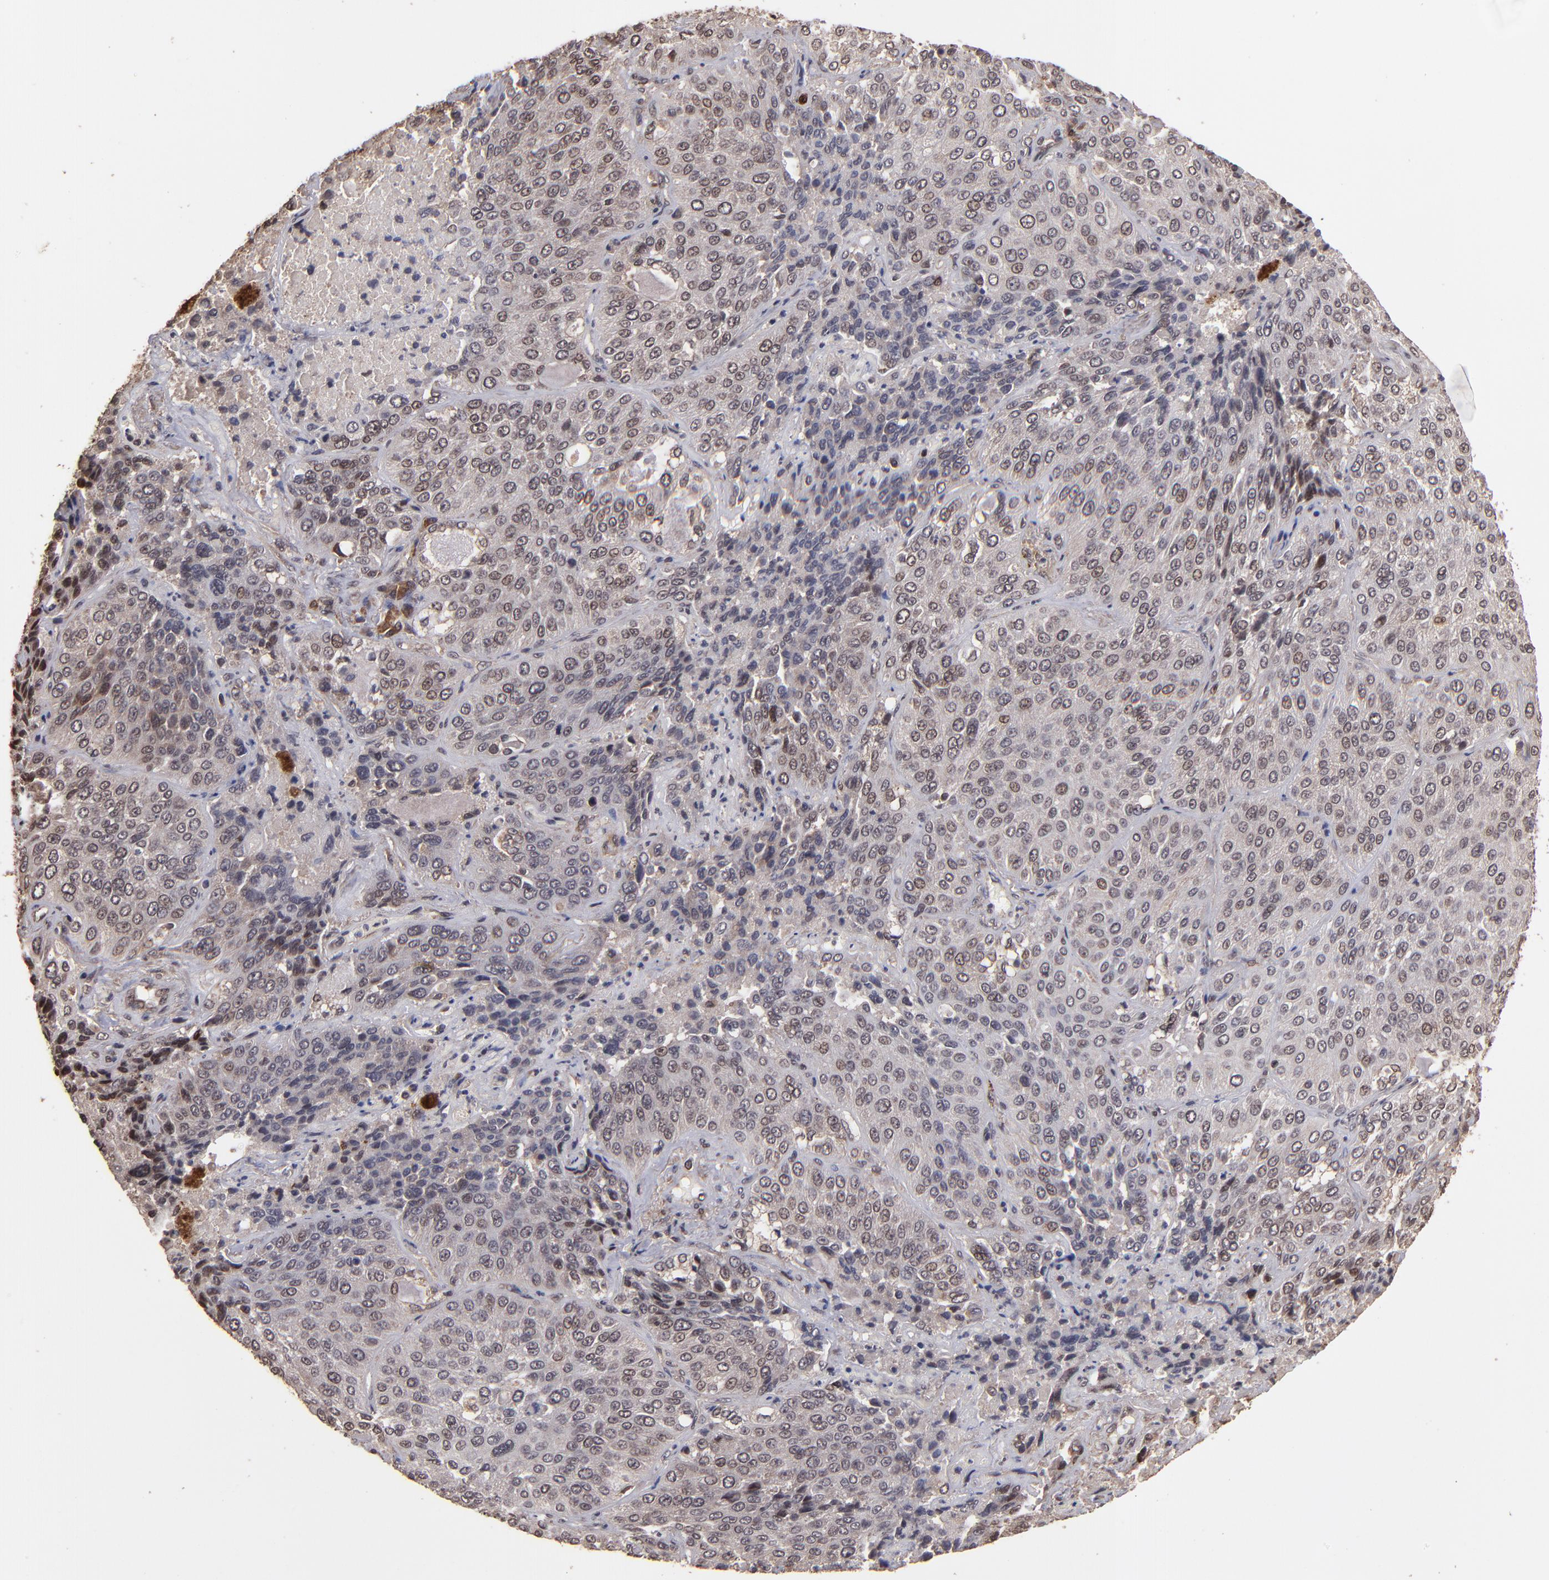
{"staining": {"intensity": "weak", "quantity": "<25%", "location": "cytoplasmic/membranous"}, "tissue": "lung cancer", "cell_type": "Tumor cells", "image_type": "cancer", "snomed": [{"axis": "morphology", "description": "Squamous cell carcinoma, NOS"}, {"axis": "topography", "description": "Lung"}], "caption": "High magnification brightfield microscopy of squamous cell carcinoma (lung) stained with DAB (brown) and counterstained with hematoxylin (blue): tumor cells show no significant staining.", "gene": "NFE2L2", "patient": {"sex": "male", "age": 54}}